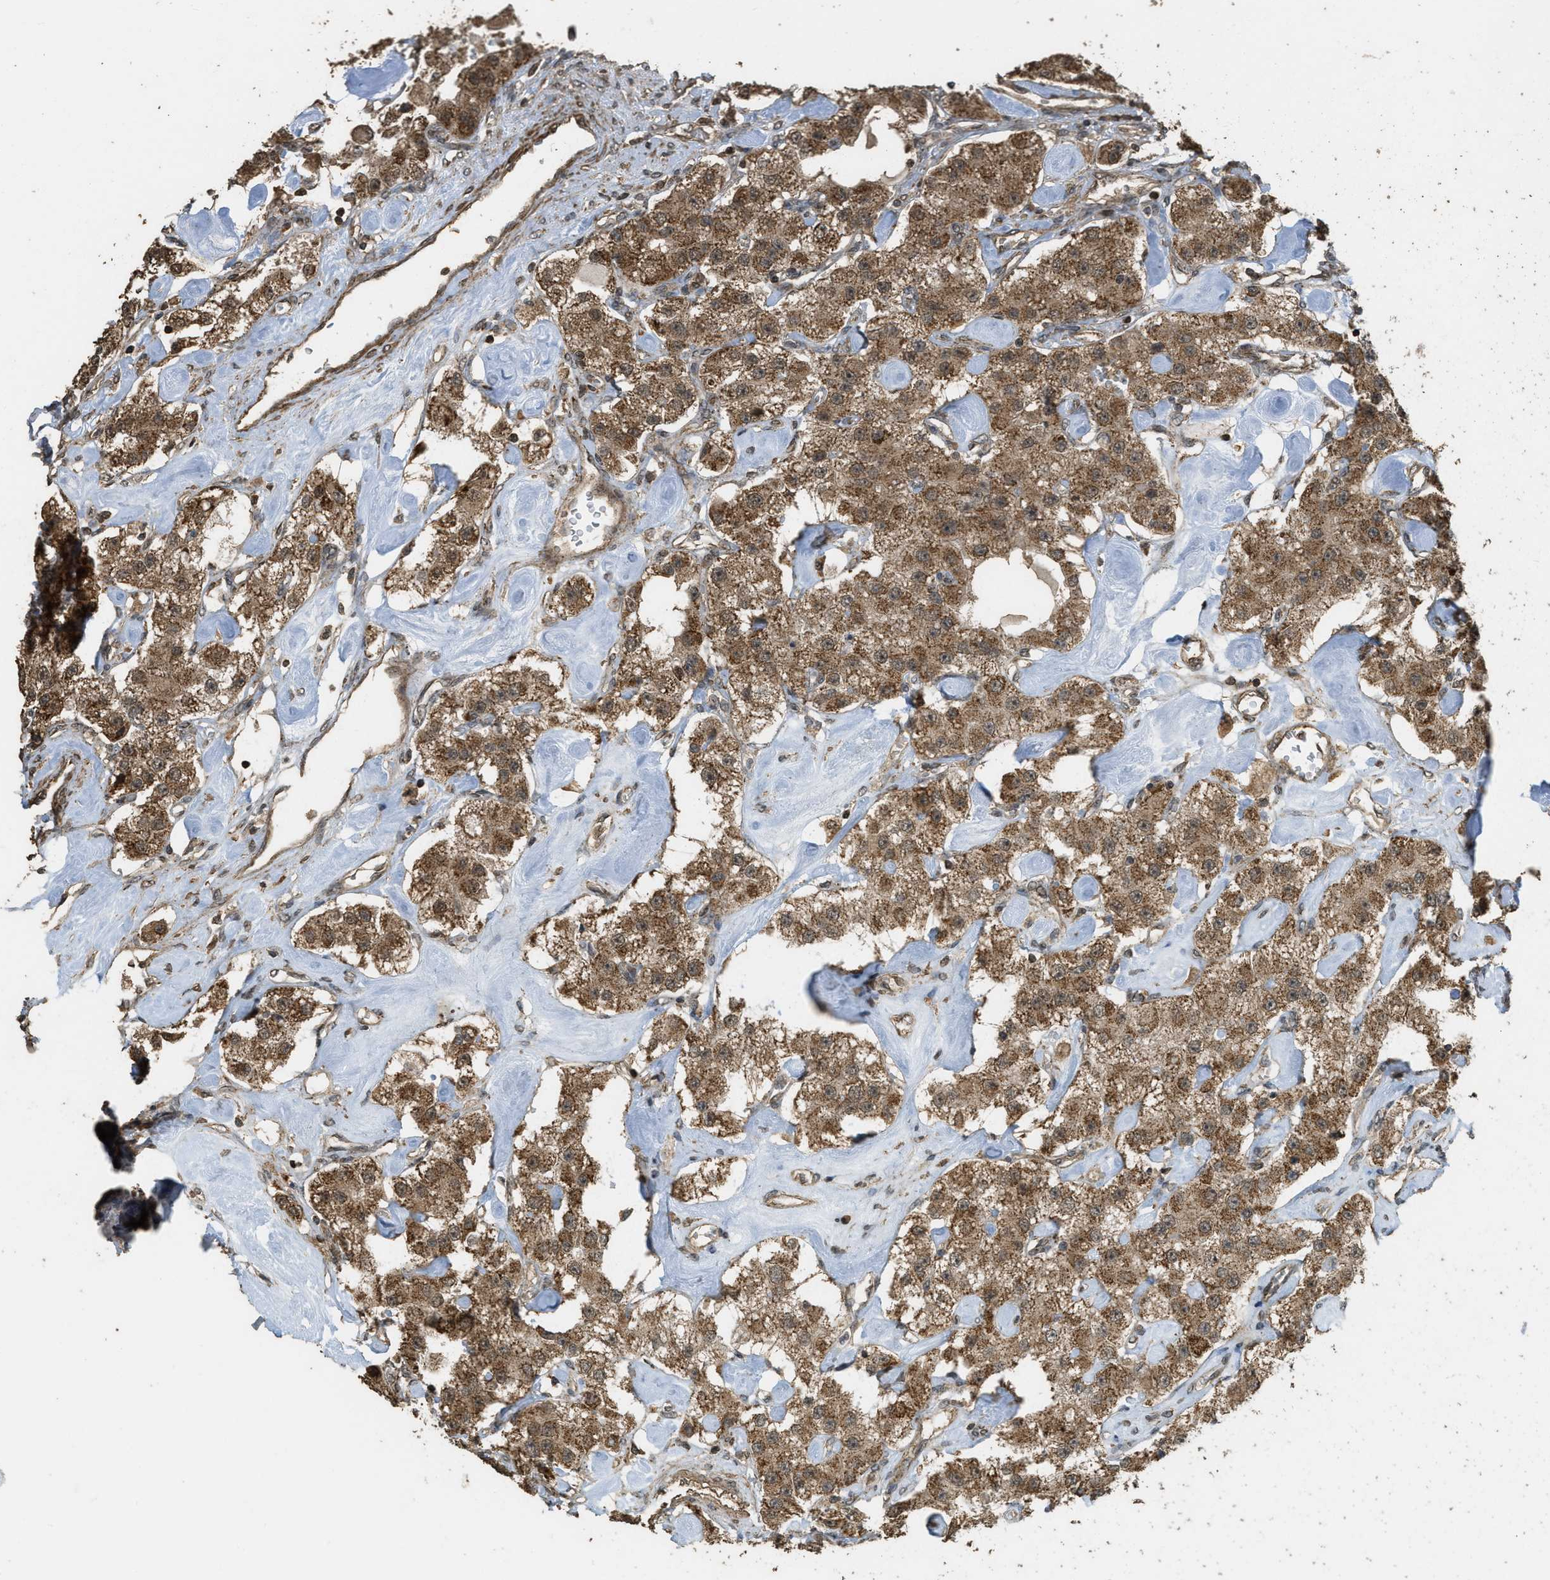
{"staining": {"intensity": "moderate", "quantity": ">75%", "location": "cytoplasmic/membranous"}, "tissue": "carcinoid", "cell_type": "Tumor cells", "image_type": "cancer", "snomed": [{"axis": "morphology", "description": "Carcinoid, malignant, NOS"}, {"axis": "topography", "description": "Pancreas"}], "caption": "High-power microscopy captured an immunohistochemistry (IHC) image of carcinoid (malignant), revealing moderate cytoplasmic/membranous positivity in approximately >75% of tumor cells. The protein is shown in brown color, while the nuclei are stained blue.", "gene": "CTPS1", "patient": {"sex": "male", "age": 41}}